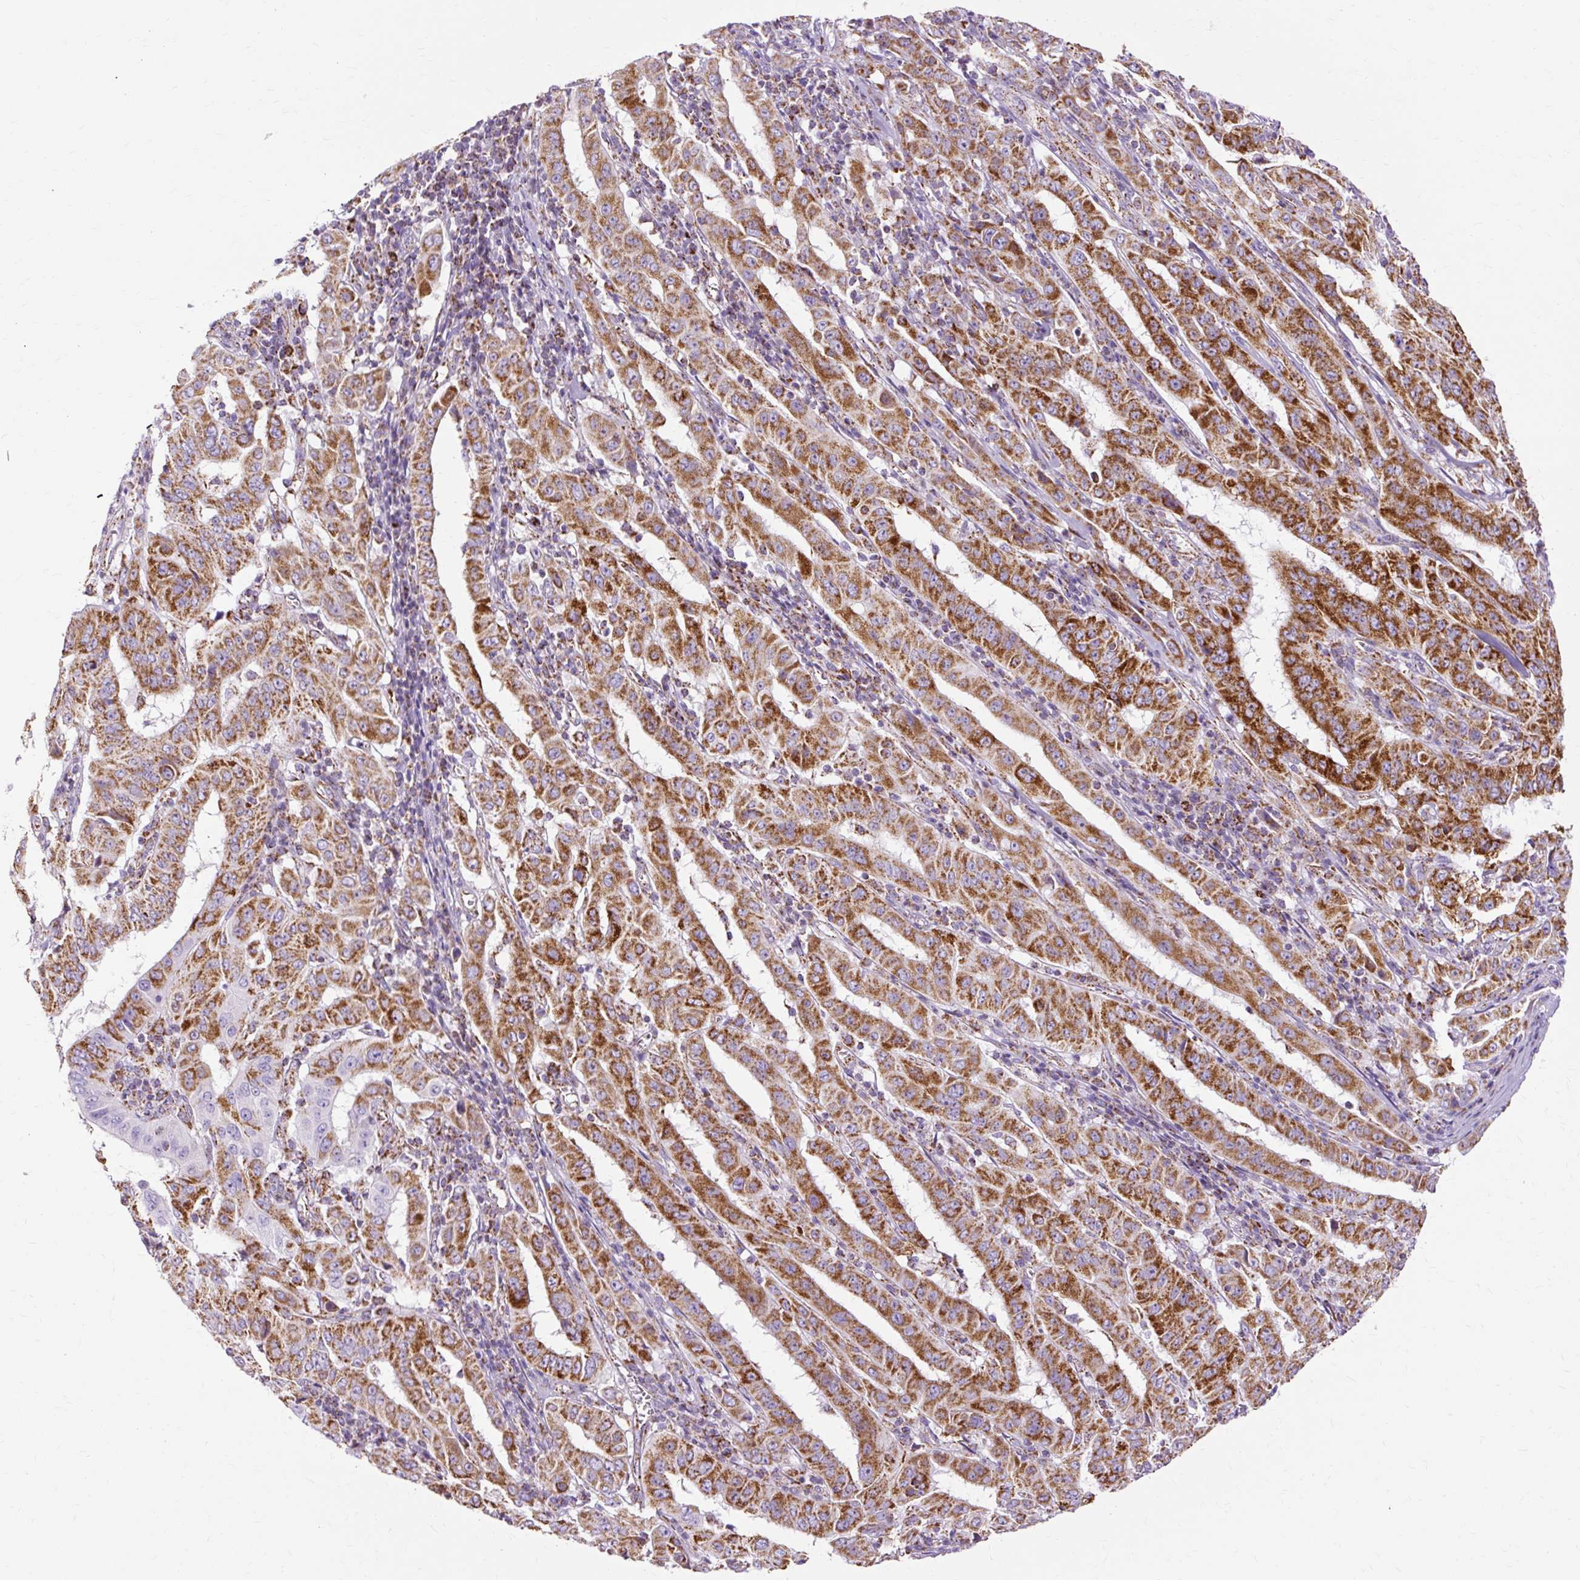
{"staining": {"intensity": "strong", "quantity": ">75%", "location": "cytoplasmic/membranous"}, "tissue": "pancreatic cancer", "cell_type": "Tumor cells", "image_type": "cancer", "snomed": [{"axis": "morphology", "description": "Adenocarcinoma, NOS"}, {"axis": "topography", "description": "Pancreas"}], "caption": "Immunohistochemical staining of human pancreatic cancer demonstrates high levels of strong cytoplasmic/membranous positivity in approximately >75% of tumor cells. (DAB = brown stain, brightfield microscopy at high magnification).", "gene": "DLAT", "patient": {"sex": "male", "age": 63}}